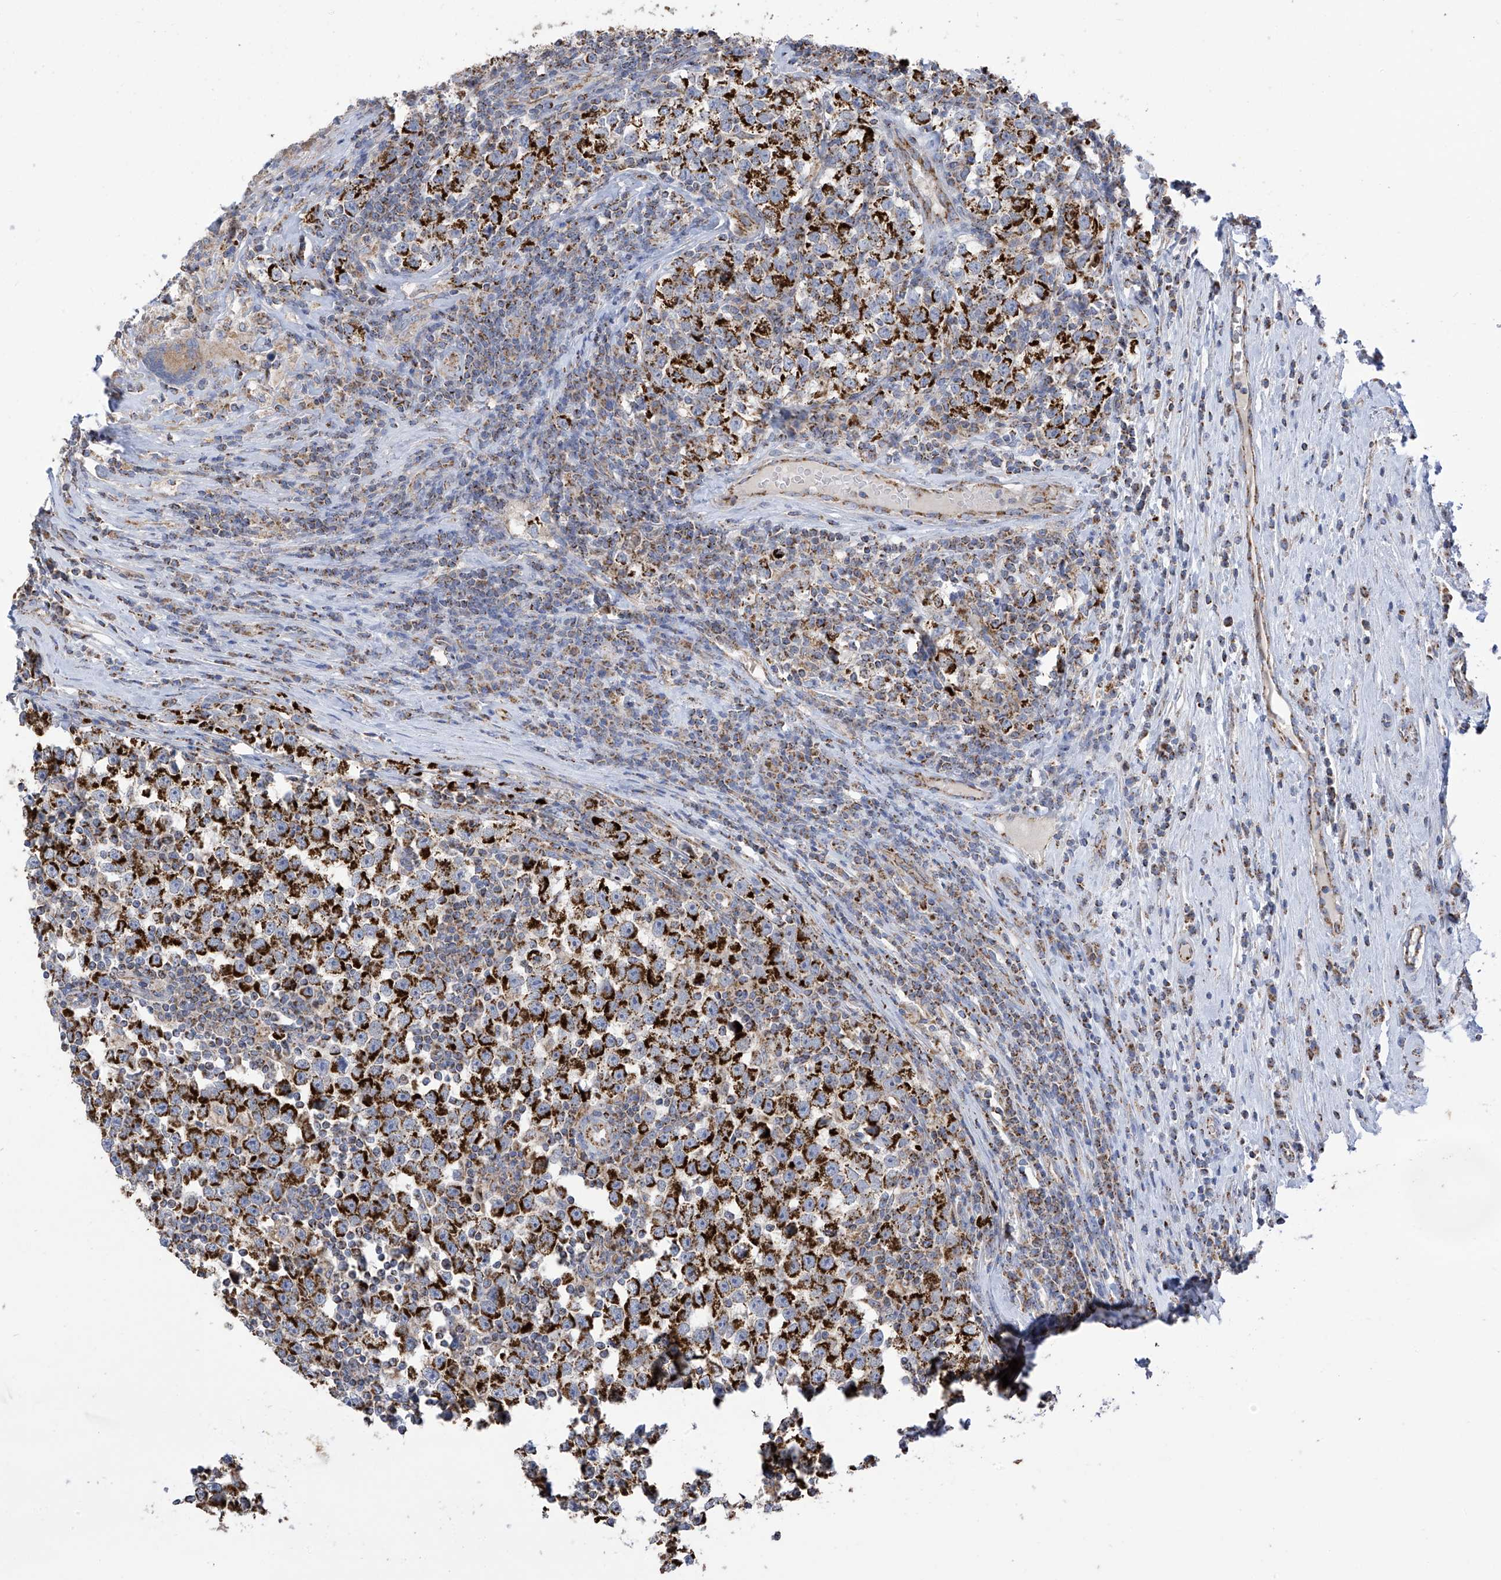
{"staining": {"intensity": "strong", "quantity": ">75%", "location": "cytoplasmic/membranous"}, "tissue": "testis cancer", "cell_type": "Tumor cells", "image_type": "cancer", "snomed": [{"axis": "morphology", "description": "Normal tissue, NOS"}, {"axis": "morphology", "description": "Seminoma, NOS"}, {"axis": "topography", "description": "Testis"}], "caption": "The image demonstrates staining of testis cancer, revealing strong cytoplasmic/membranous protein staining (brown color) within tumor cells. (IHC, brightfield microscopy, high magnification).", "gene": "PNPT1", "patient": {"sex": "male", "age": 43}}